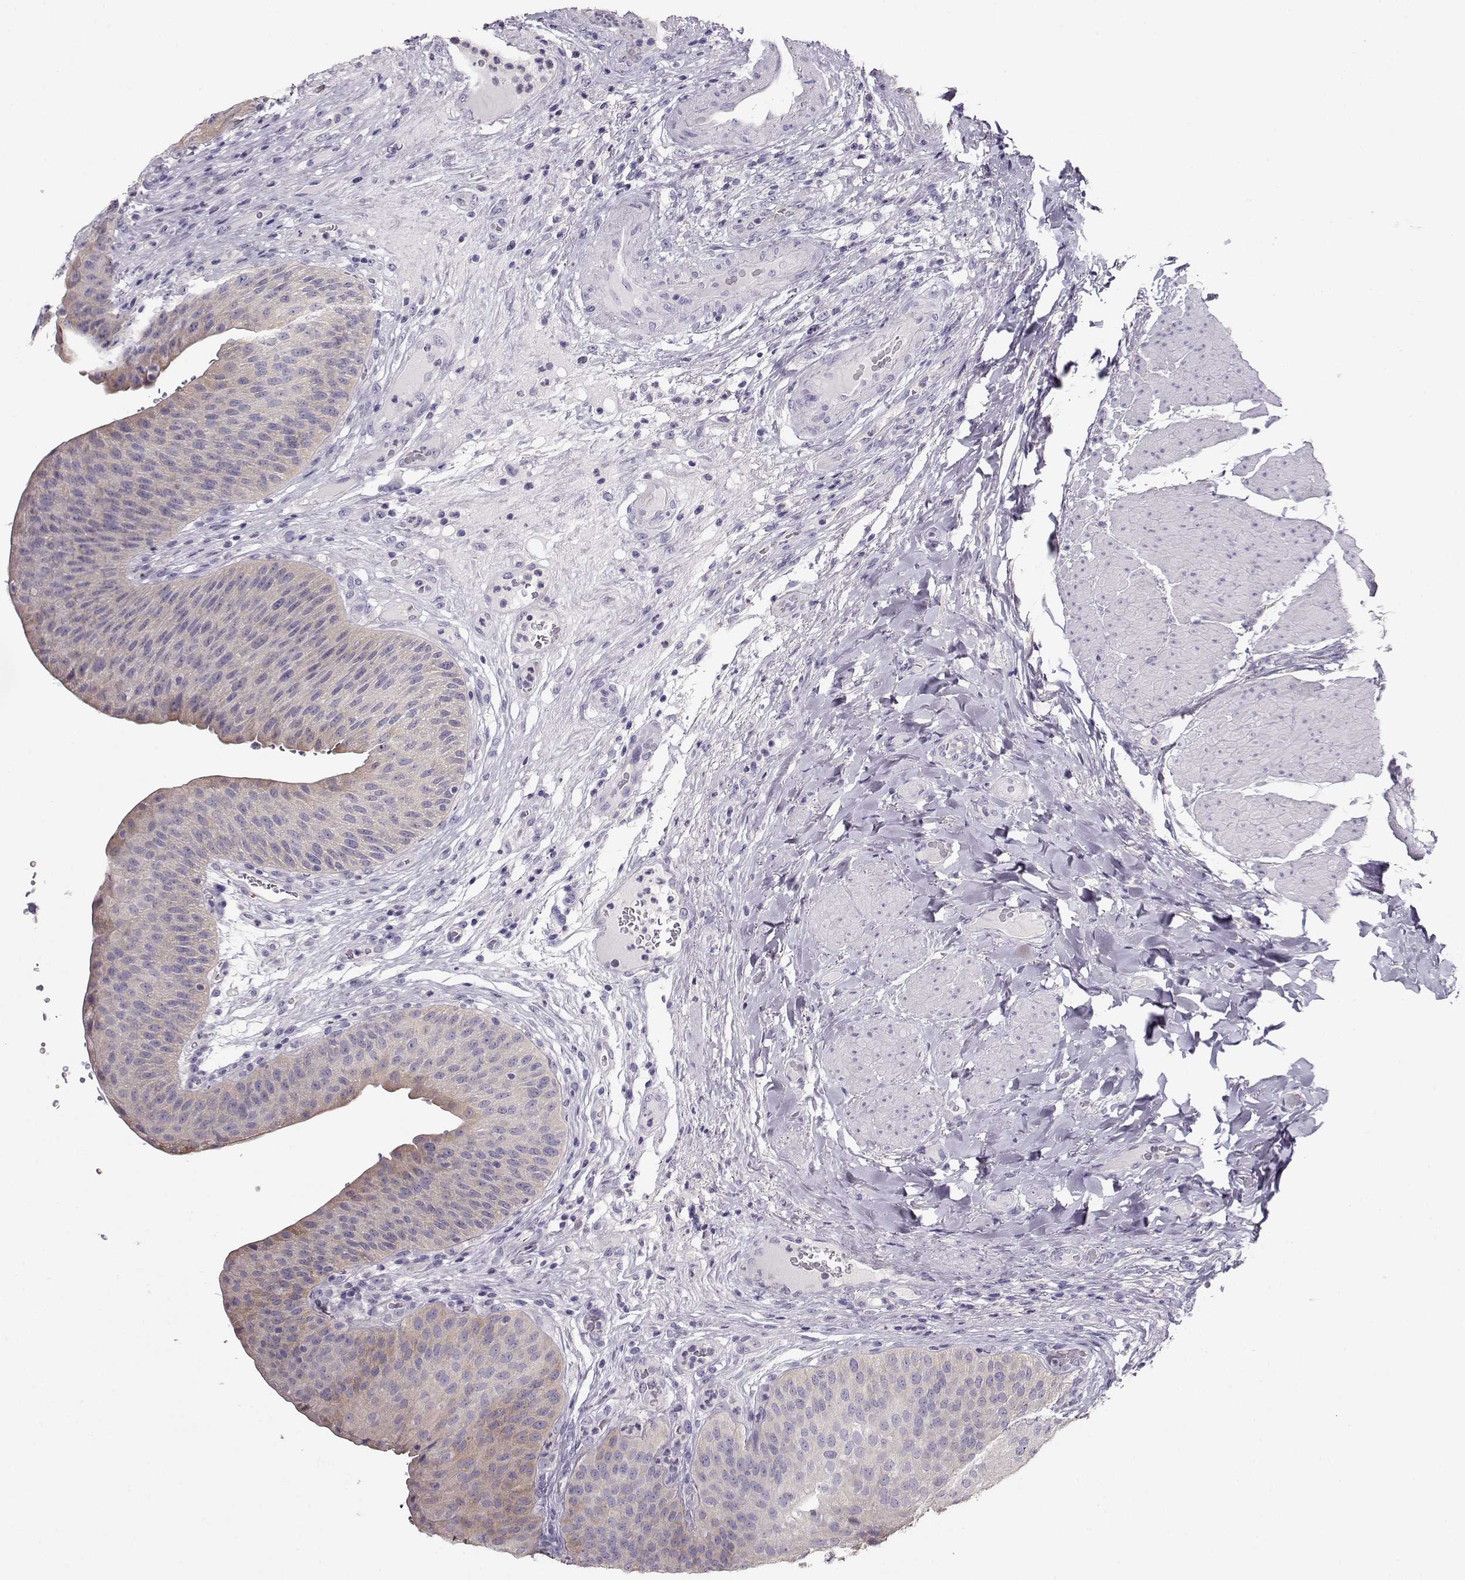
{"staining": {"intensity": "weak", "quantity": "<25%", "location": "cytoplasmic/membranous"}, "tissue": "urinary bladder", "cell_type": "Urothelial cells", "image_type": "normal", "snomed": [{"axis": "morphology", "description": "Normal tissue, NOS"}, {"axis": "topography", "description": "Urinary bladder"}], "caption": "IHC image of normal urinary bladder stained for a protein (brown), which displays no staining in urothelial cells.", "gene": "NDRG4", "patient": {"sex": "male", "age": 66}}